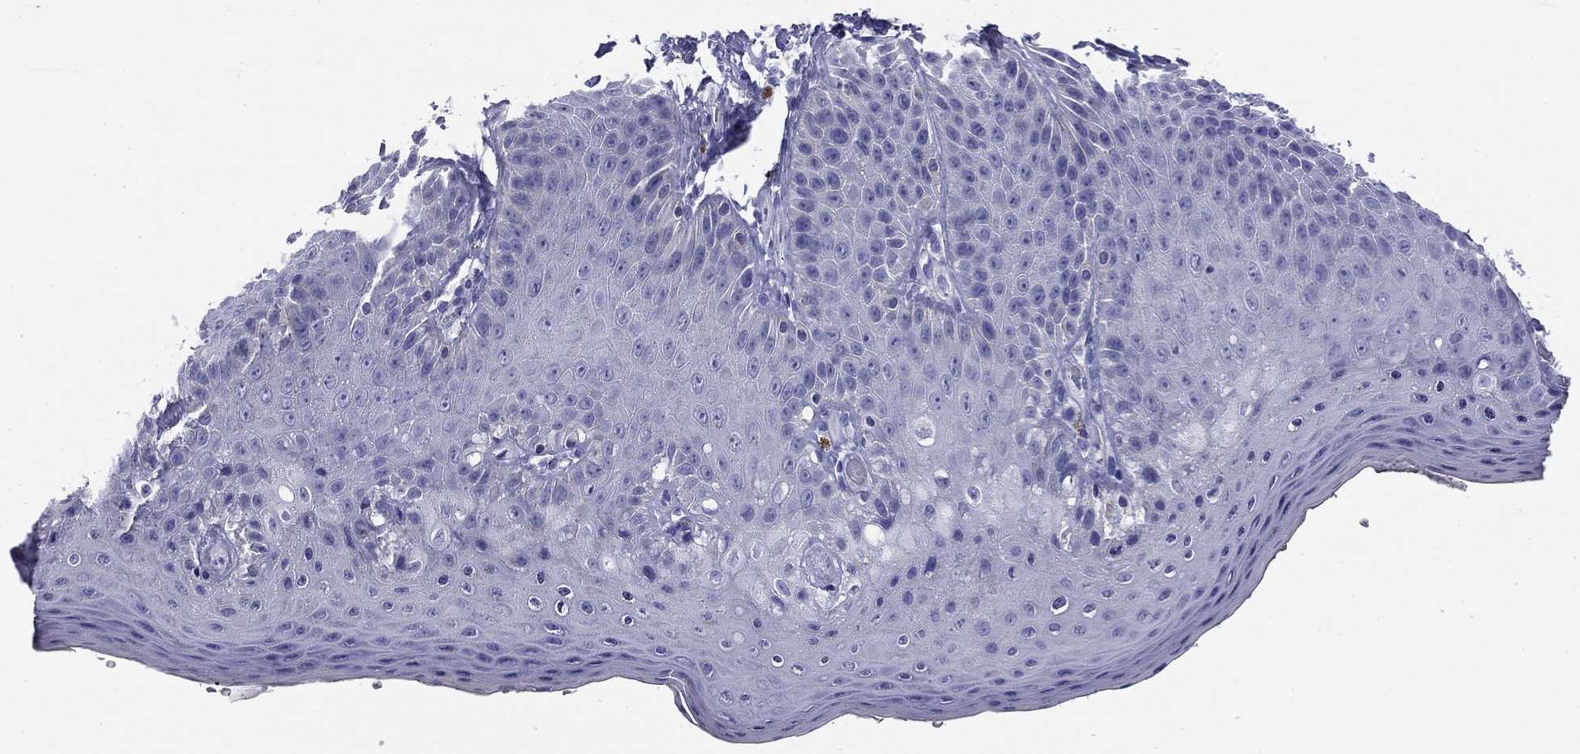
{"staining": {"intensity": "negative", "quantity": "none", "location": "none"}, "tissue": "skin", "cell_type": "Epidermal cells", "image_type": "normal", "snomed": [{"axis": "morphology", "description": "Normal tissue, NOS"}, {"axis": "topography", "description": "Anal"}], "caption": "Immunohistochemistry (IHC) of benign skin exhibits no expression in epidermal cells.", "gene": "ABCC2", "patient": {"sex": "male", "age": 53}}